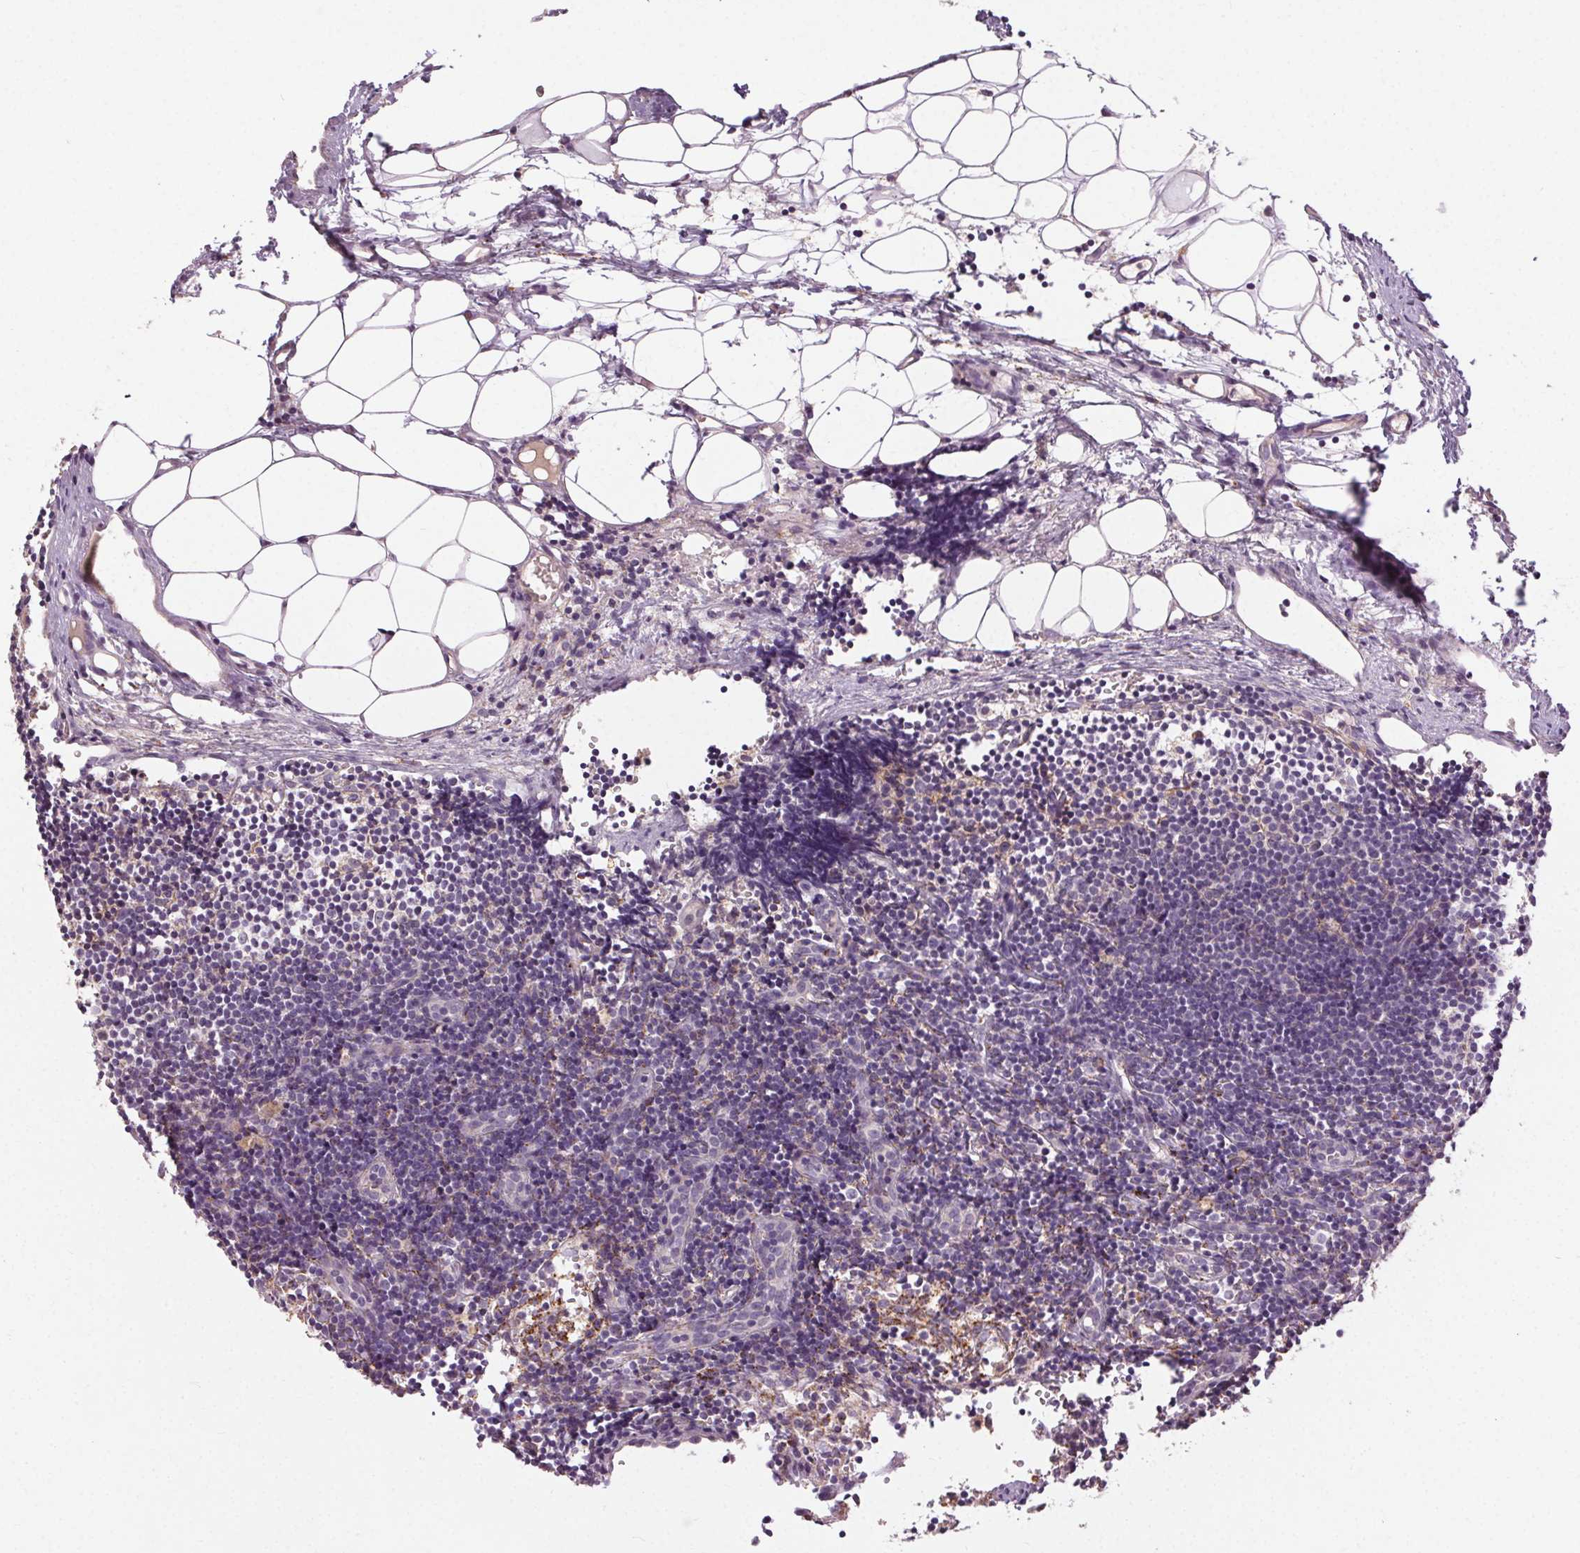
{"staining": {"intensity": "negative", "quantity": "none", "location": "none"}, "tissue": "lymph node", "cell_type": "Germinal center cells", "image_type": "normal", "snomed": [{"axis": "morphology", "description": "Normal tissue, NOS"}, {"axis": "topography", "description": "Lymph node"}], "caption": "IHC of unremarkable lymph node displays no staining in germinal center cells.", "gene": "REP15", "patient": {"sex": "female", "age": 41}}